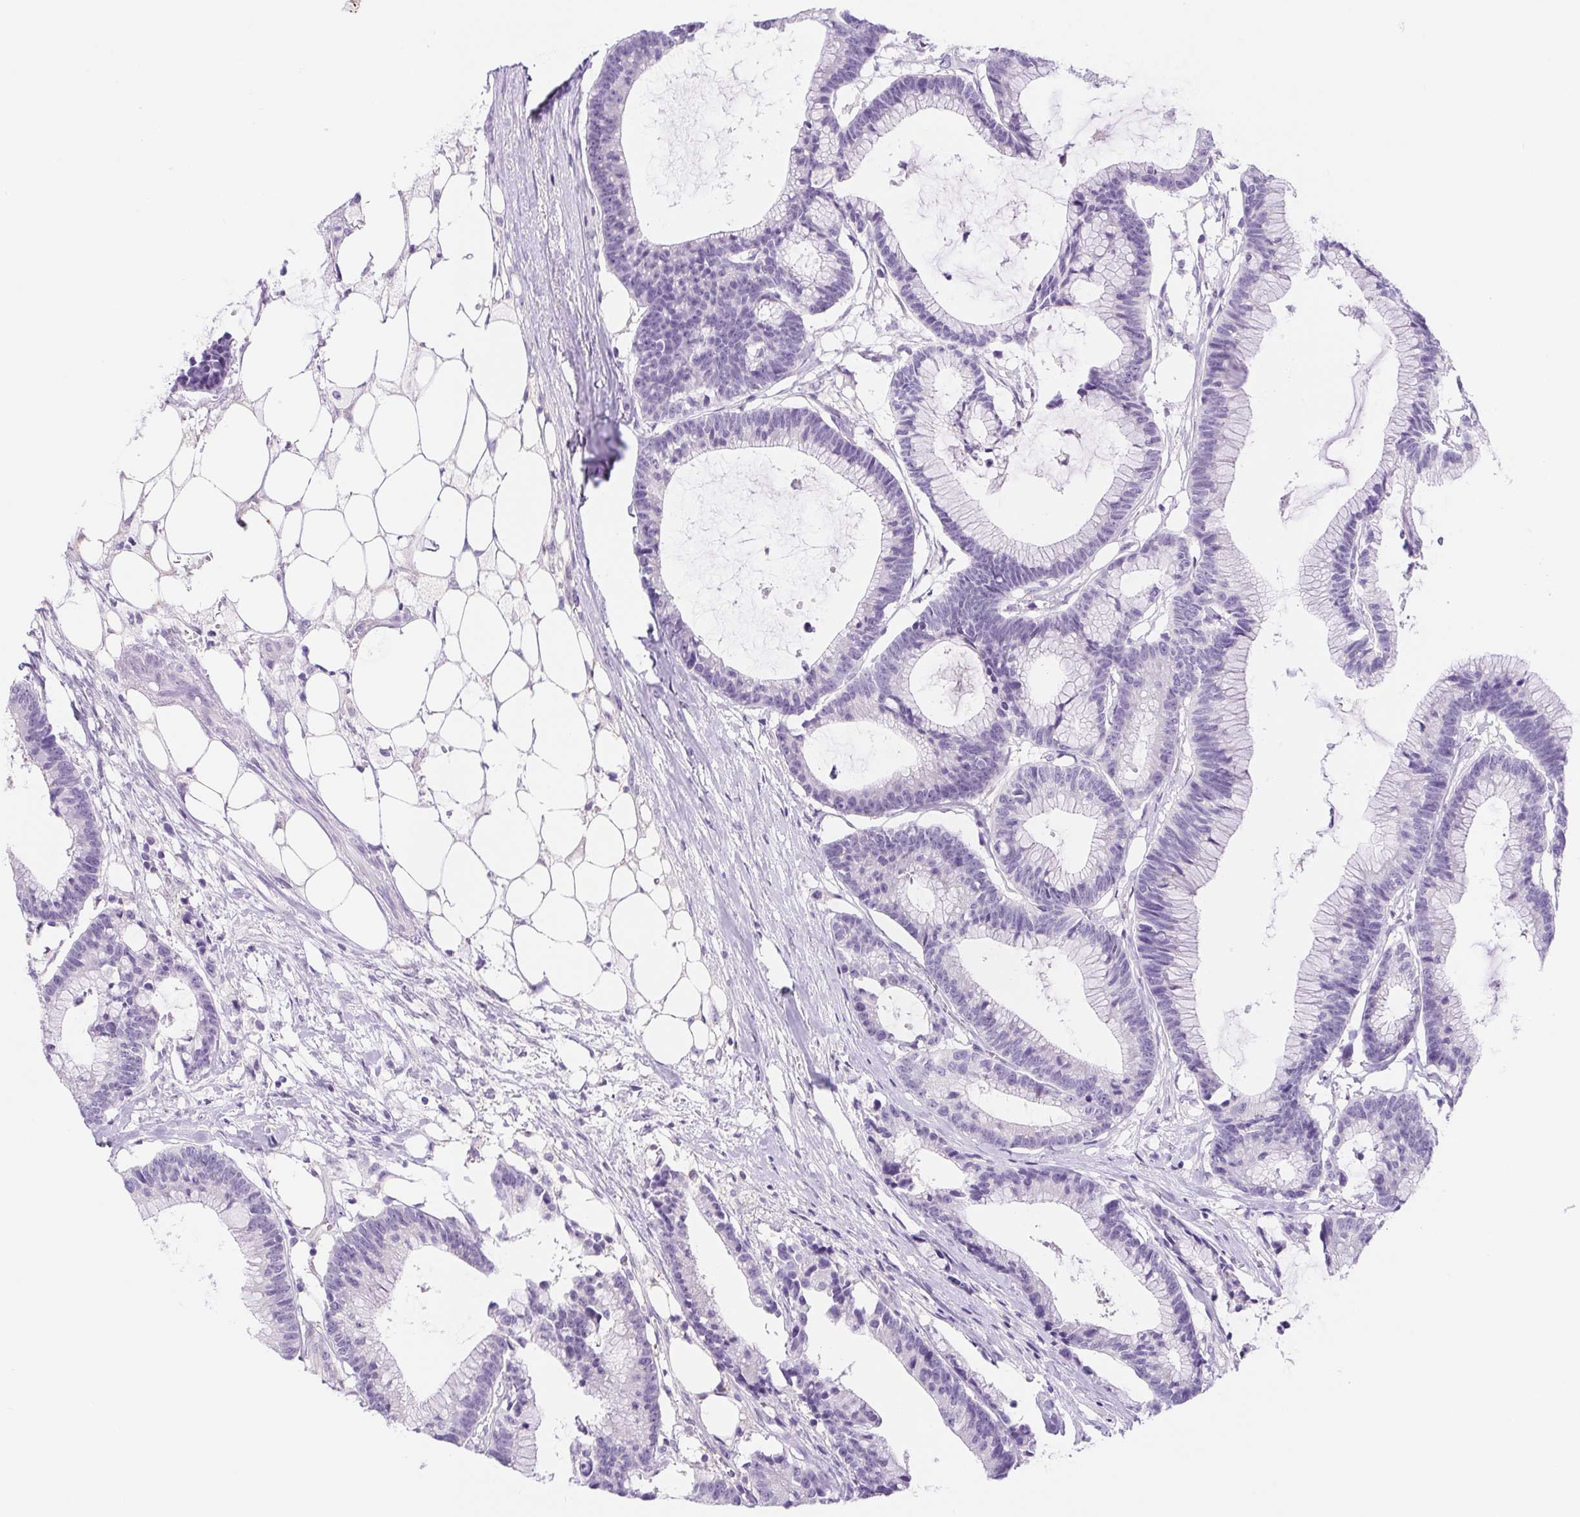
{"staining": {"intensity": "negative", "quantity": "none", "location": "none"}, "tissue": "colorectal cancer", "cell_type": "Tumor cells", "image_type": "cancer", "snomed": [{"axis": "morphology", "description": "Adenocarcinoma, NOS"}, {"axis": "topography", "description": "Colon"}], "caption": "A micrograph of human colorectal adenocarcinoma is negative for staining in tumor cells.", "gene": "DYNC2LI1", "patient": {"sex": "female", "age": 78}}